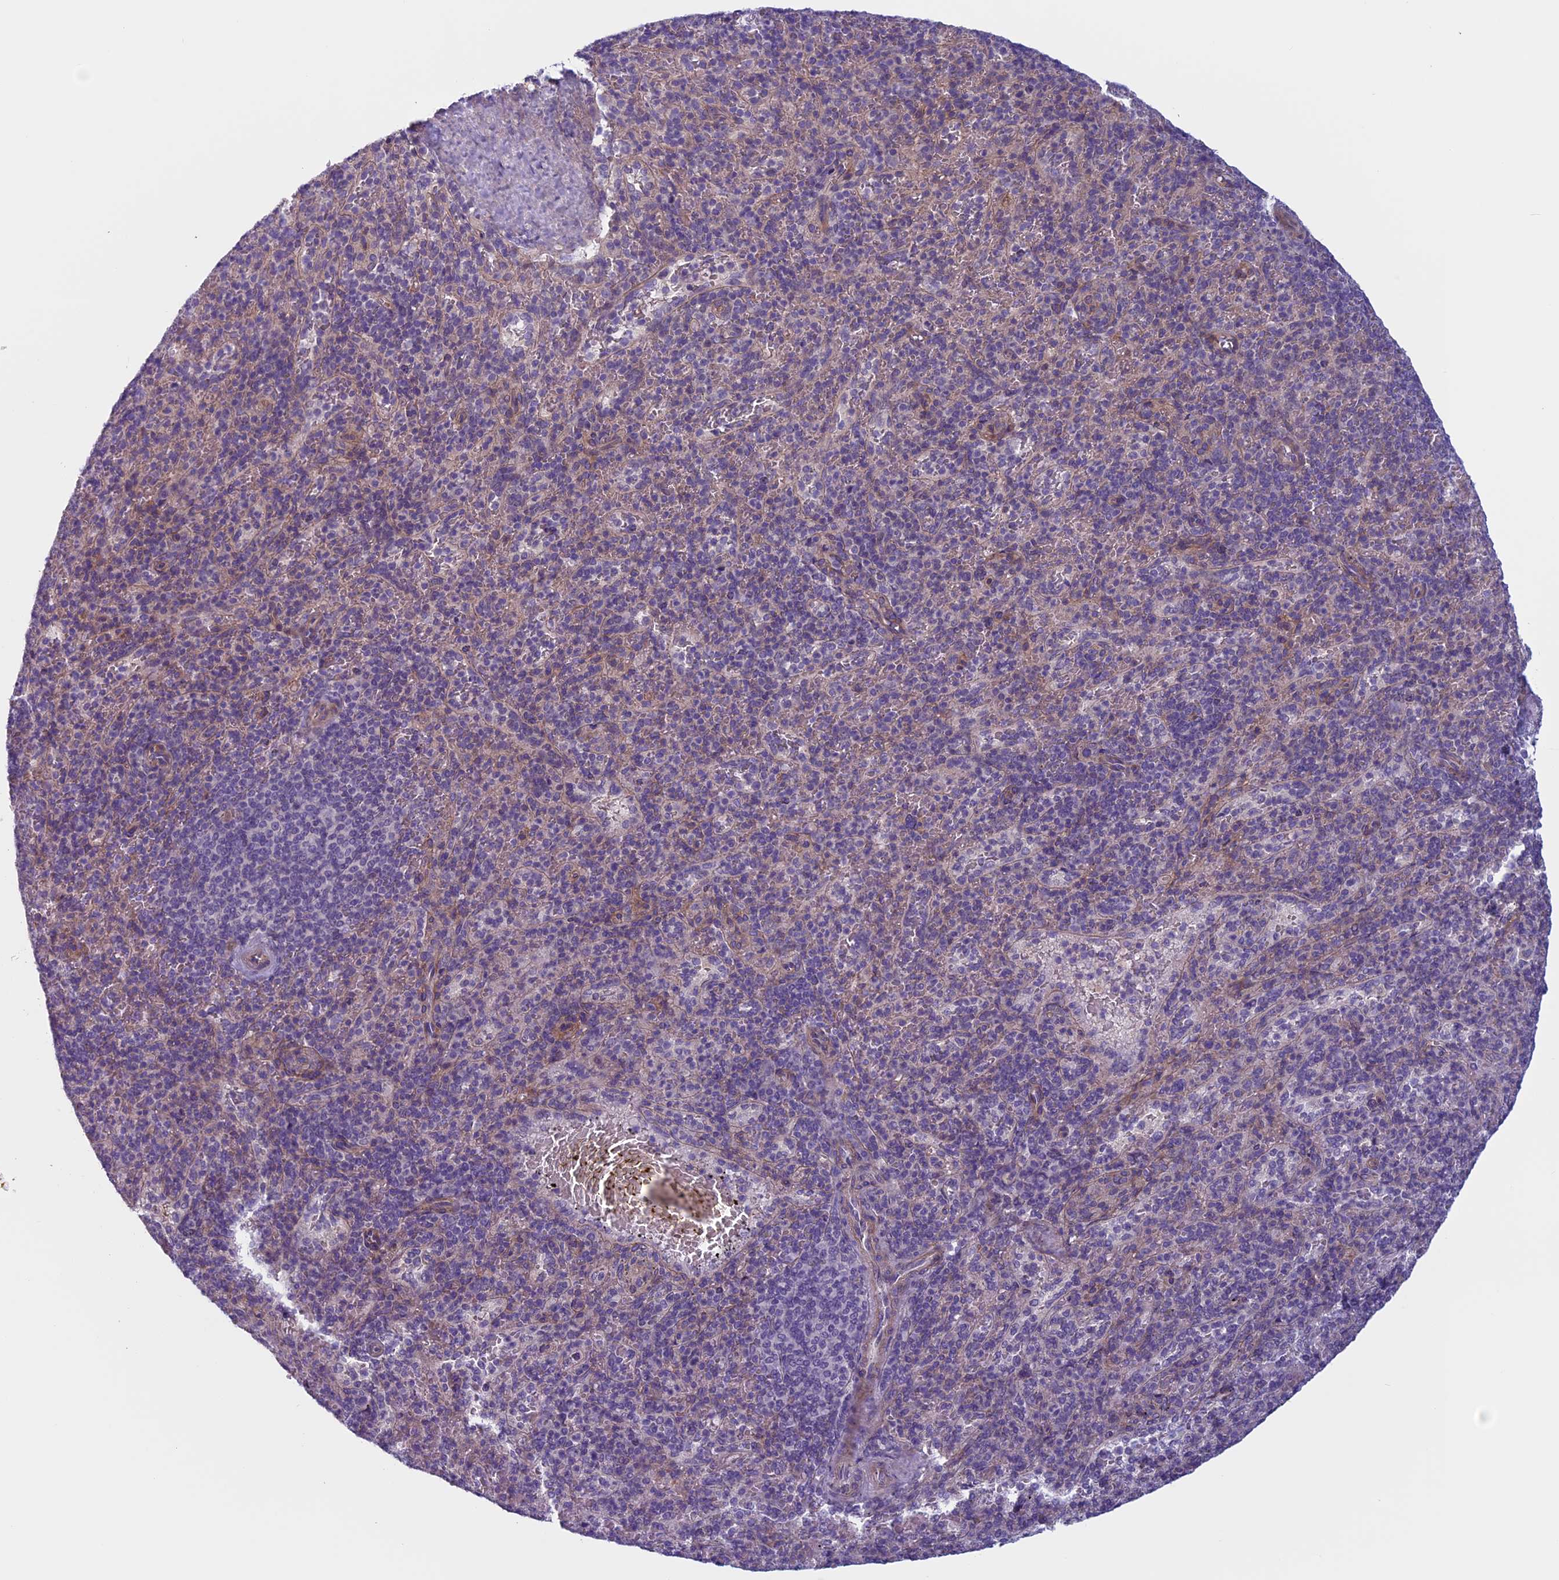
{"staining": {"intensity": "weak", "quantity": "25%-75%", "location": "cytoplasmic/membranous"}, "tissue": "spleen", "cell_type": "Cells in red pulp", "image_type": "normal", "snomed": [{"axis": "morphology", "description": "Normal tissue, NOS"}, {"axis": "topography", "description": "Spleen"}], "caption": "Immunohistochemistry (IHC) staining of unremarkable spleen, which displays low levels of weak cytoplasmic/membranous expression in approximately 25%-75% of cells in red pulp indicating weak cytoplasmic/membranous protein staining. The staining was performed using DAB (3,3'-diaminobenzidine) (brown) for protein detection and nuclei were counterstained in hematoxylin (blue).", "gene": "CNOT6L", "patient": {"sex": "male", "age": 82}}